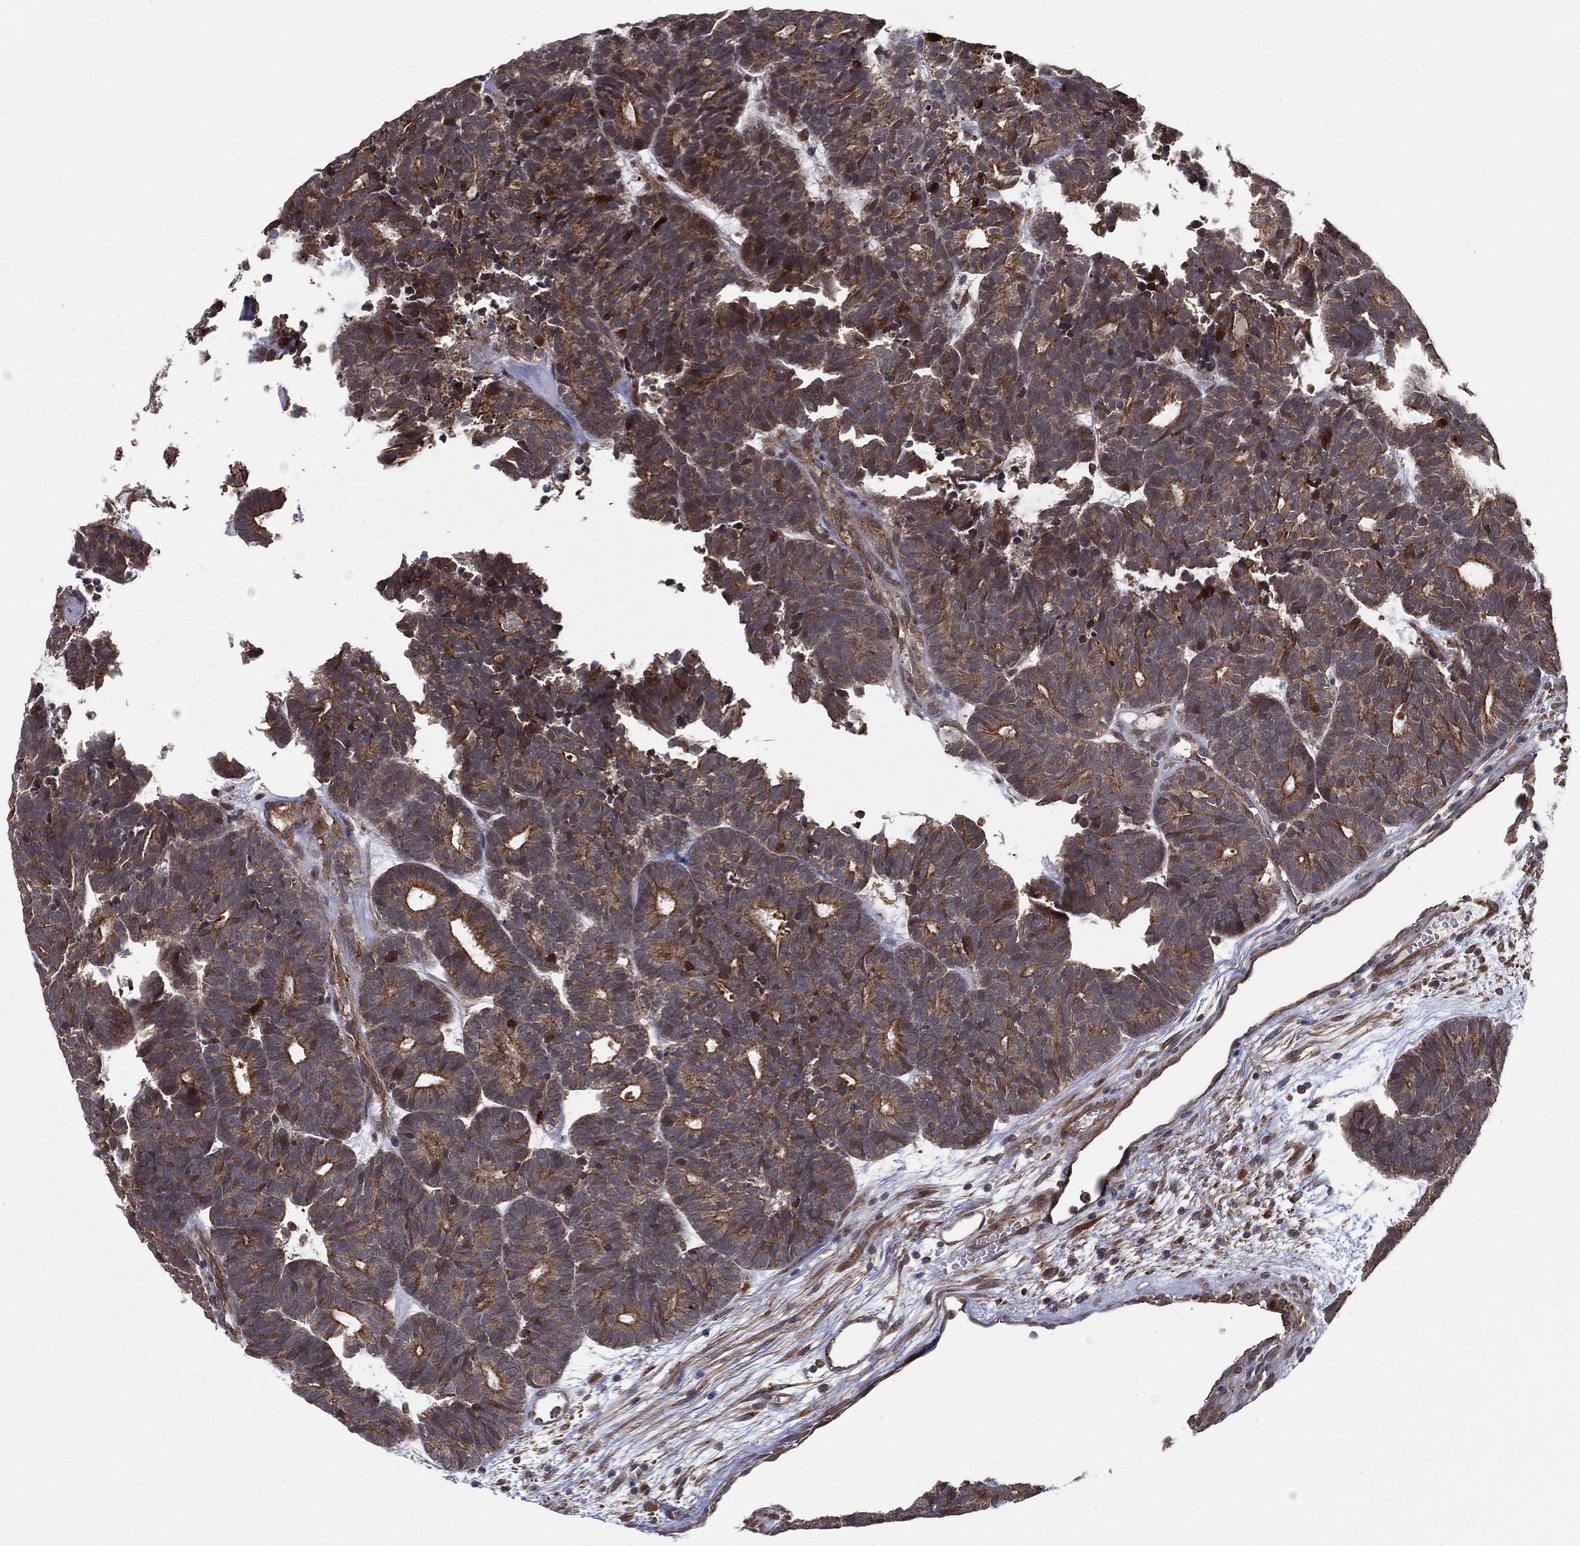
{"staining": {"intensity": "moderate", "quantity": "25%-75%", "location": "cytoplasmic/membranous"}, "tissue": "head and neck cancer", "cell_type": "Tumor cells", "image_type": "cancer", "snomed": [{"axis": "morphology", "description": "Adenocarcinoma, NOS"}, {"axis": "topography", "description": "Head-Neck"}], "caption": "An immunohistochemistry image of tumor tissue is shown. Protein staining in brown labels moderate cytoplasmic/membranous positivity in head and neck cancer within tumor cells.", "gene": "UACA", "patient": {"sex": "female", "age": 81}}